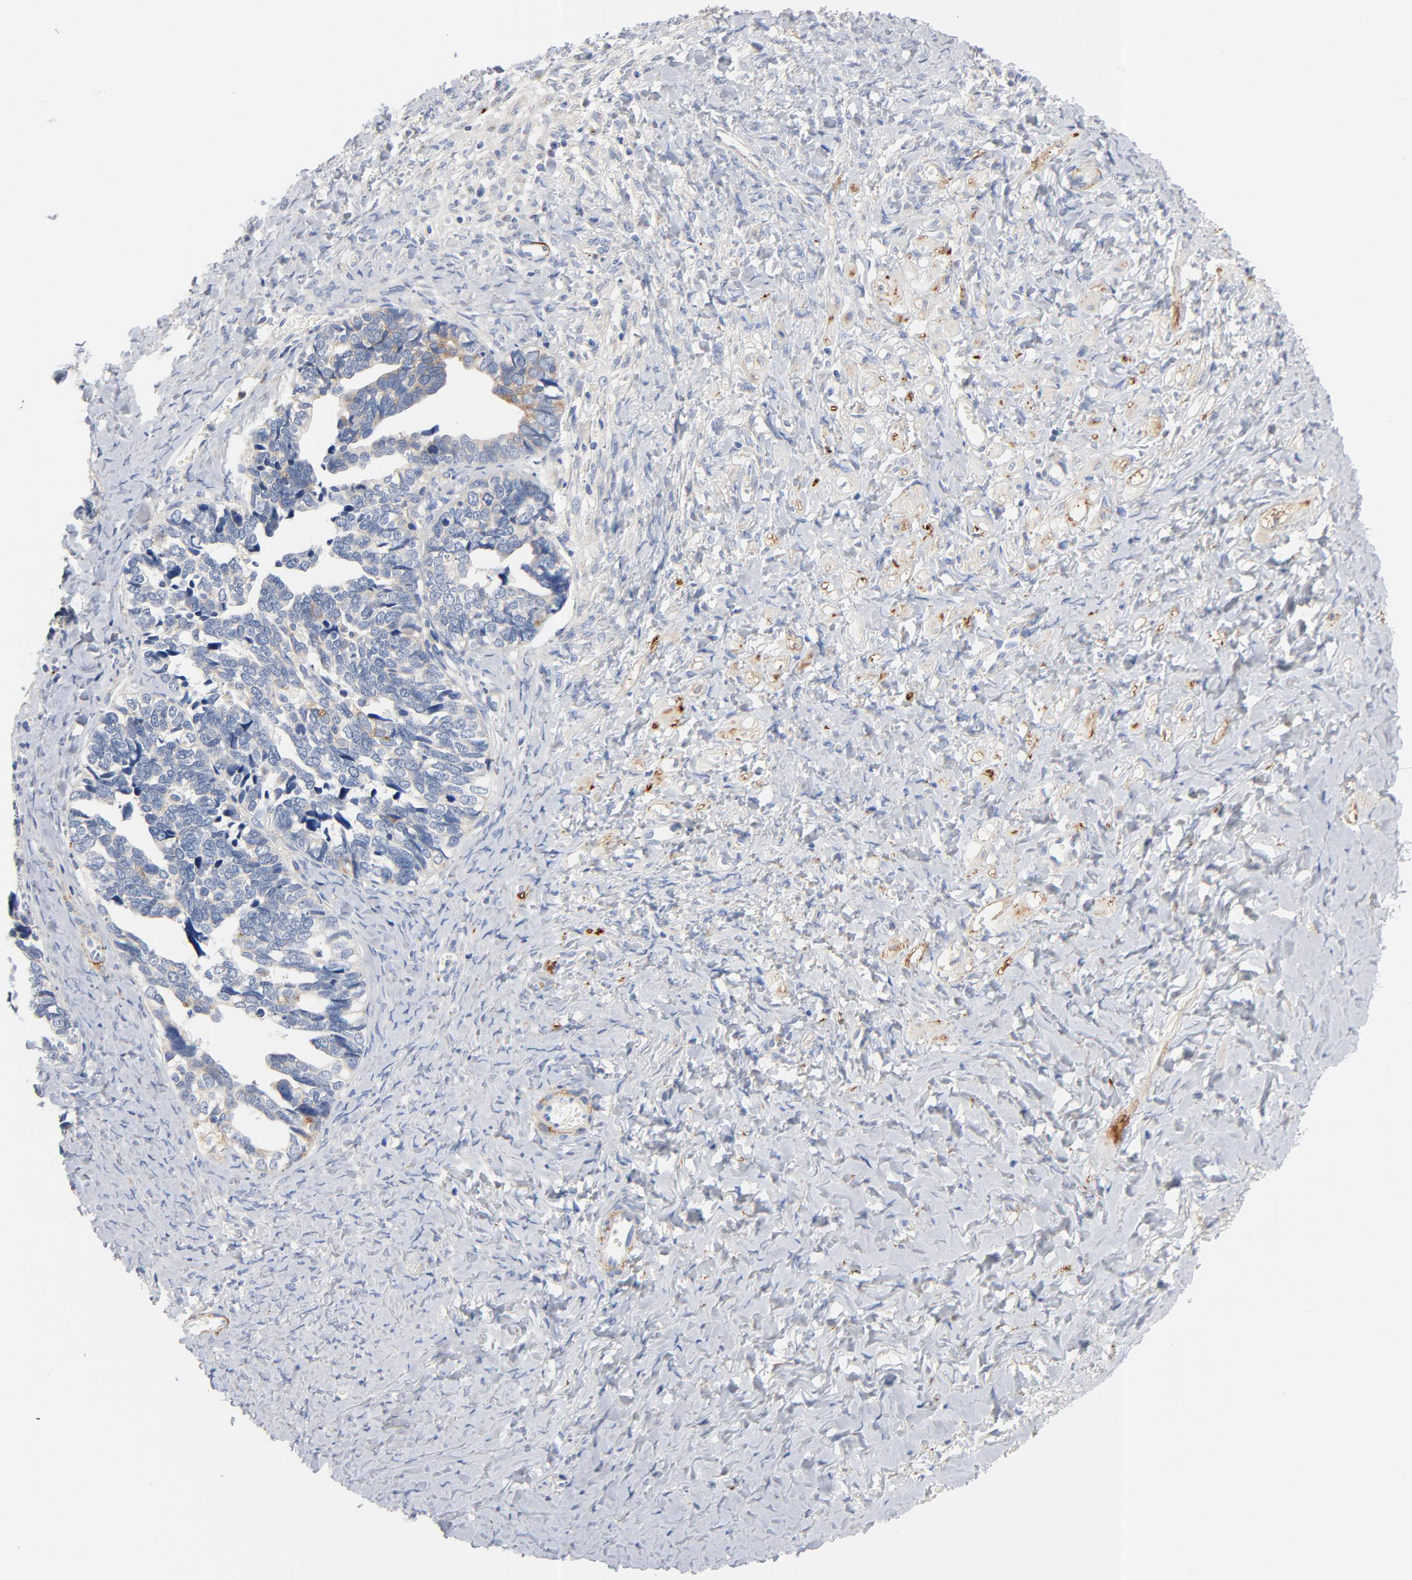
{"staining": {"intensity": "weak", "quantity": "<25%", "location": "cytoplasmic/membranous"}, "tissue": "ovarian cancer", "cell_type": "Tumor cells", "image_type": "cancer", "snomed": [{"axis": "morphology", "description": "Cystadenocarcinoma, serous, NOS"}, {"axis": "topography", "description": "Ovary"}], "caption": "Immunohistochemistry (IHC) histopathology image of ovarian cancer (serous cystadenocarcinoma) stained for a protein (brown), which exhibits no expression in tumor cells.", "gene": "IFT43", "patient": {"sex": "female", "age": 77}}